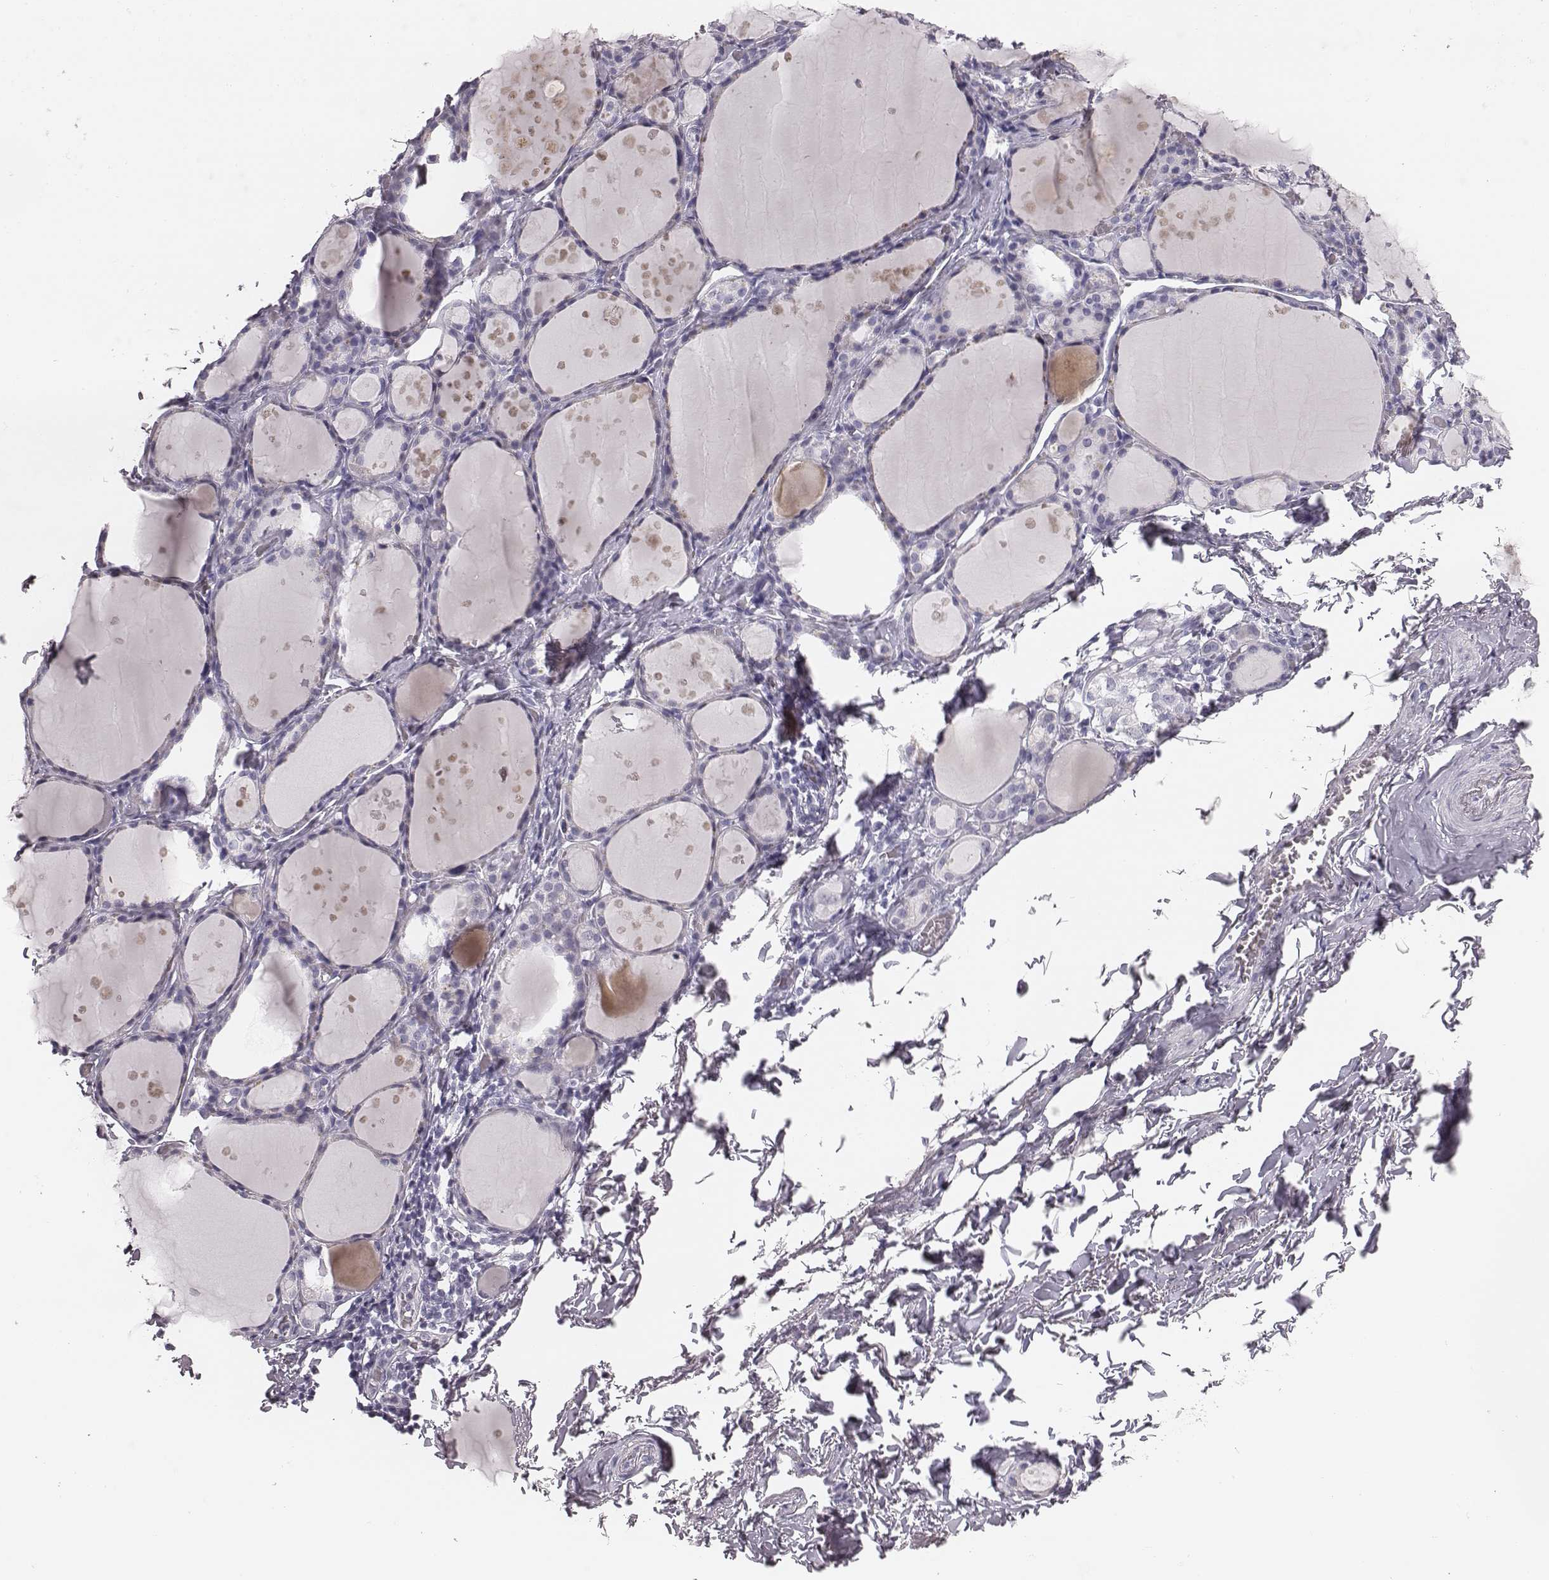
{"staining": {"intensity": "negative", "quantity": "none", "location": "none"}, "tissue": "thyroid gland", "cell_type": "Glandular cells", "image_type": "normal", "snomed": [{"axis": "morphology", "description": "Normal tissue, NOS"}, {"axis": "topography", "description": "Thyroid gland"}], "caption": "High power microscopy photomicrograph of an immunohistochemistry histopathology image of benign thyroid gland, revealing no significant positivity in glandular cells.", "gene": "CSH1", "patient": {"sex": "male", "age": 68}}